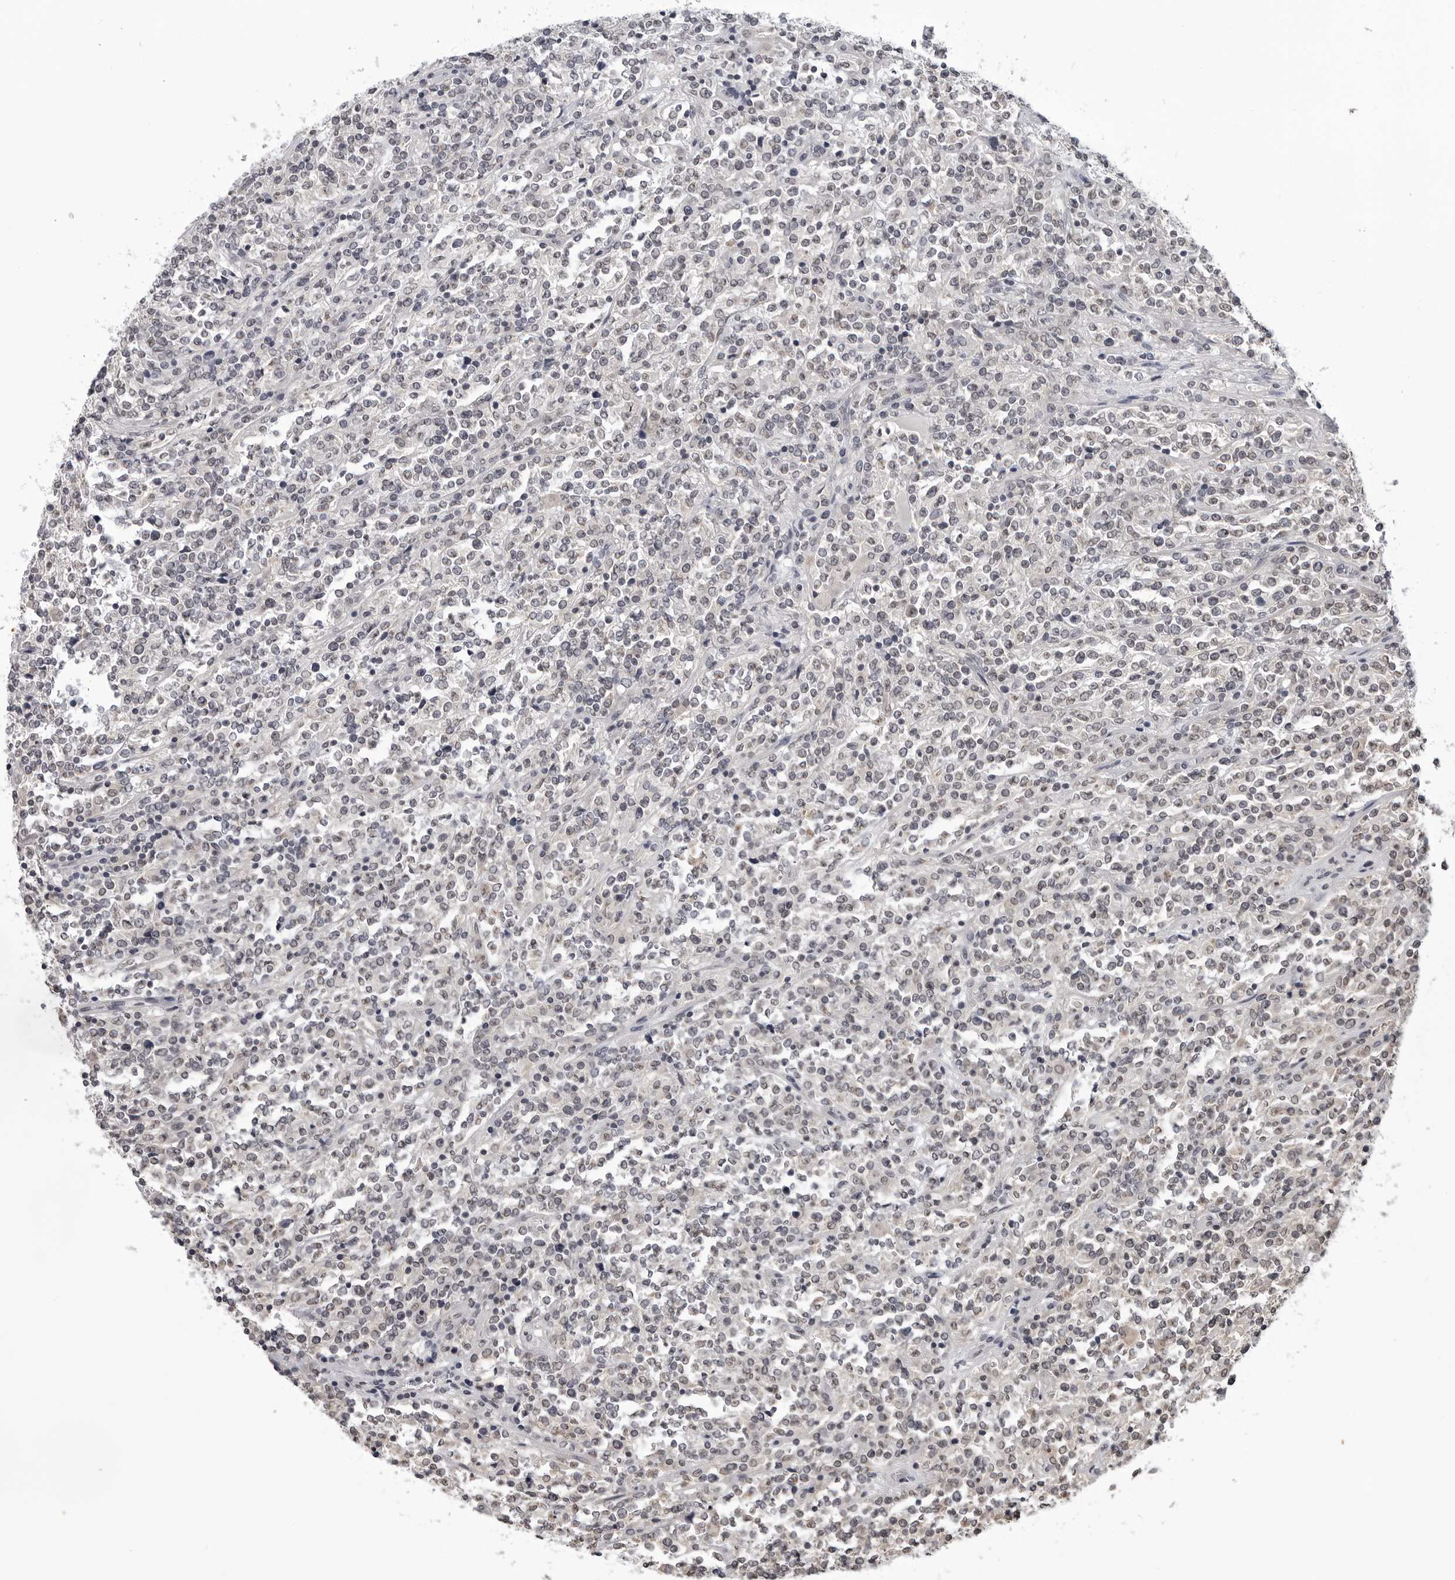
{"staining": {"intensity": "negative", "quantity": "none", "location": "none"}, "tissue": "lymphoma", "cell_type": "Tumor cells", "image_type": "cancer", "snomed": [{"axis": "morphology", "description": "Malignant lymphoma, non-Hodgkin's type, High grade"}, {"axis": "topography", "description": "Soft tissue"}], "caption": "DAB immunohistochemical staining of lymphoma shows no significant staining in tumor cells.", "gene": "CDK20", "patient": {"sex": "male", "age": 18}}